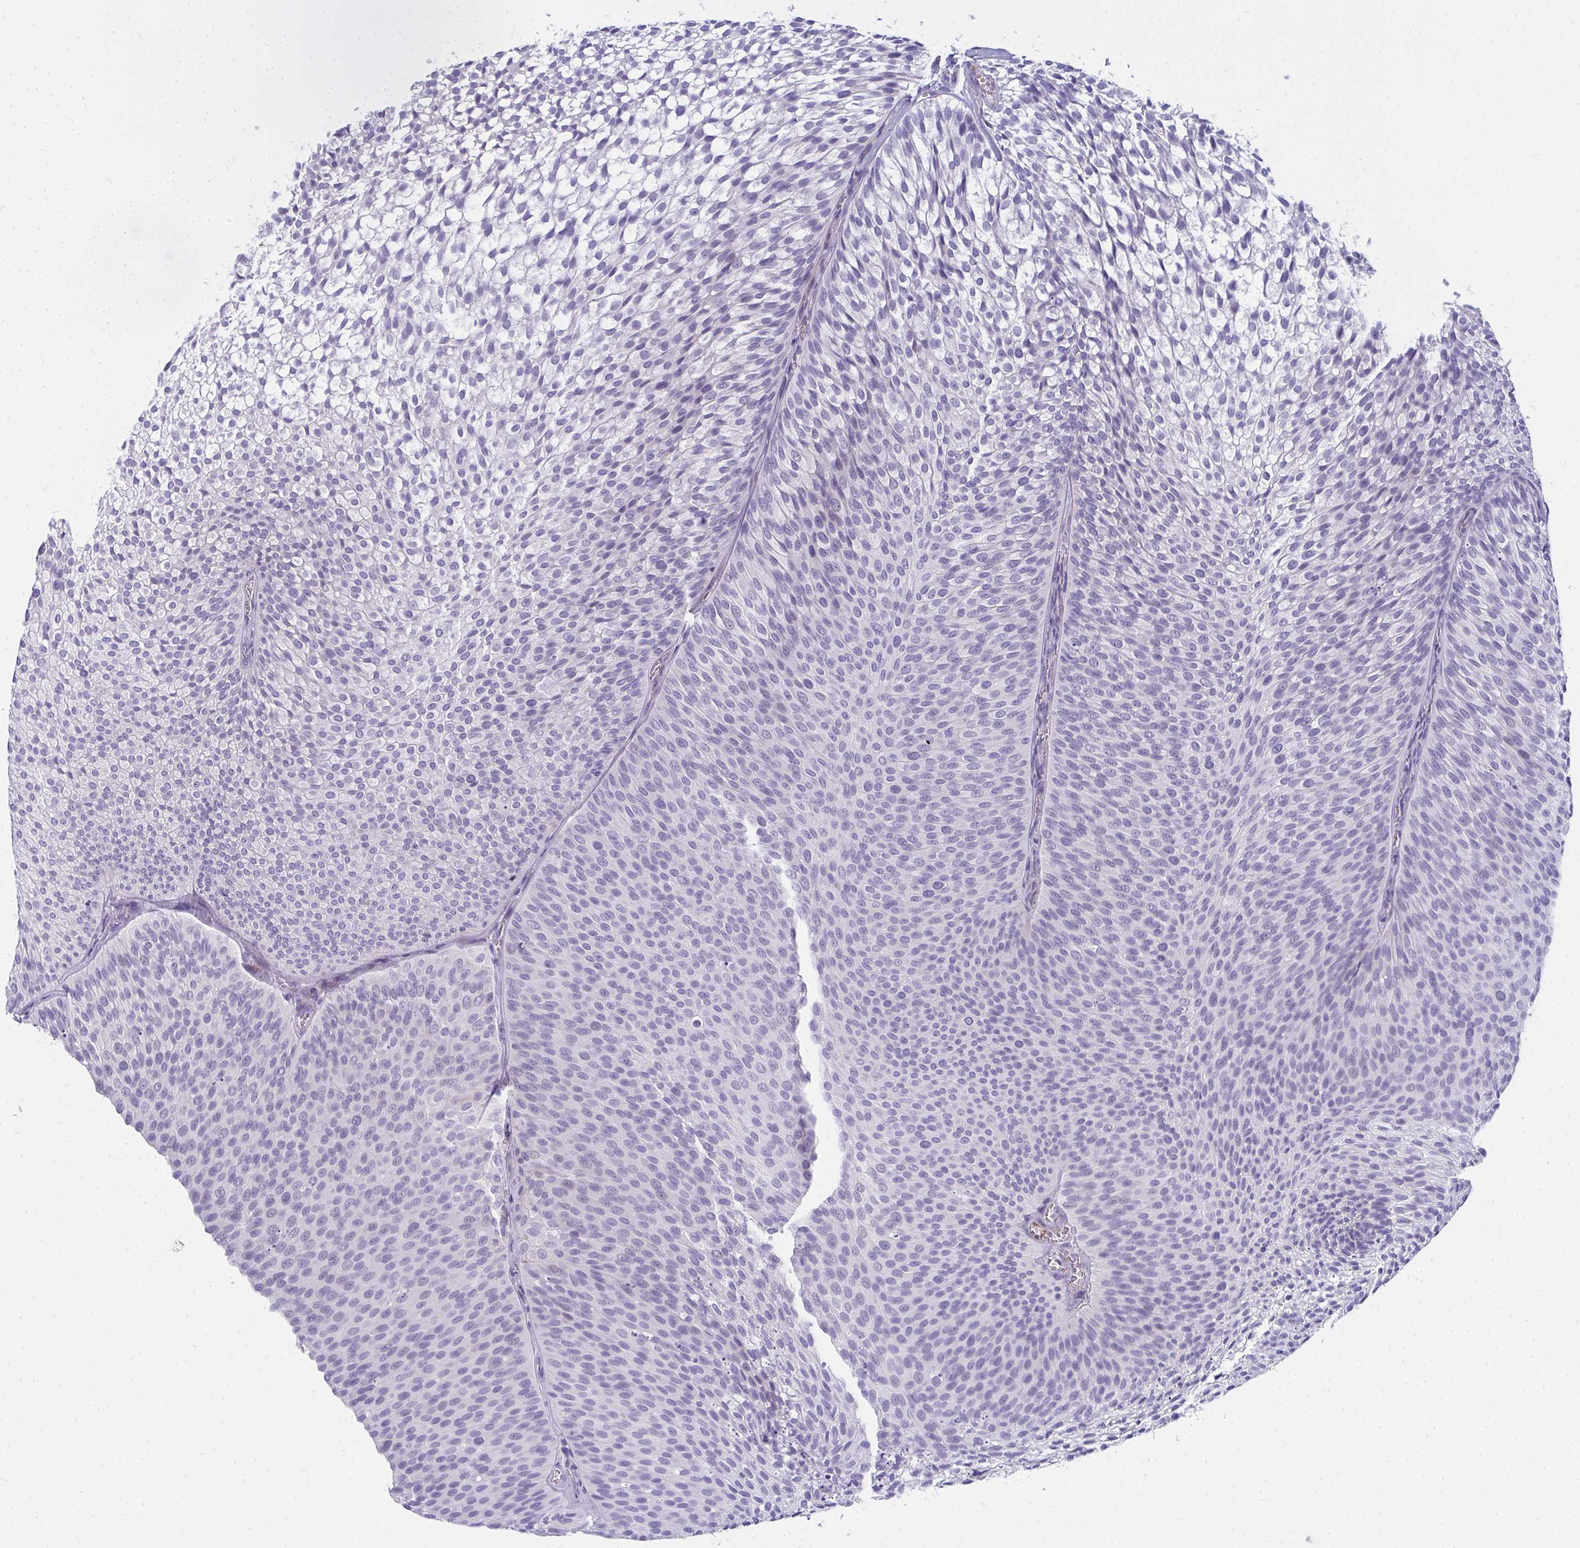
{"staining": {"intensity": "negative", "quantity": "none", "location": "none"}, "tissue": "urothelial cancer", "cell_type": "Tumor cells", "image_type": "cancer", "snomed": [{"axis": "morphology", "description": "Urothelial carcinoma, Low grade"}, {"axis": "topography", "description": "Urinary bladder"}], "caption": "Human low-grade urothelial carcinoma stained for a protein using IHC shows no positivity in tumor cells.", "gene": "TSBP1", "patient": {"sex": "male", "age": 91}}